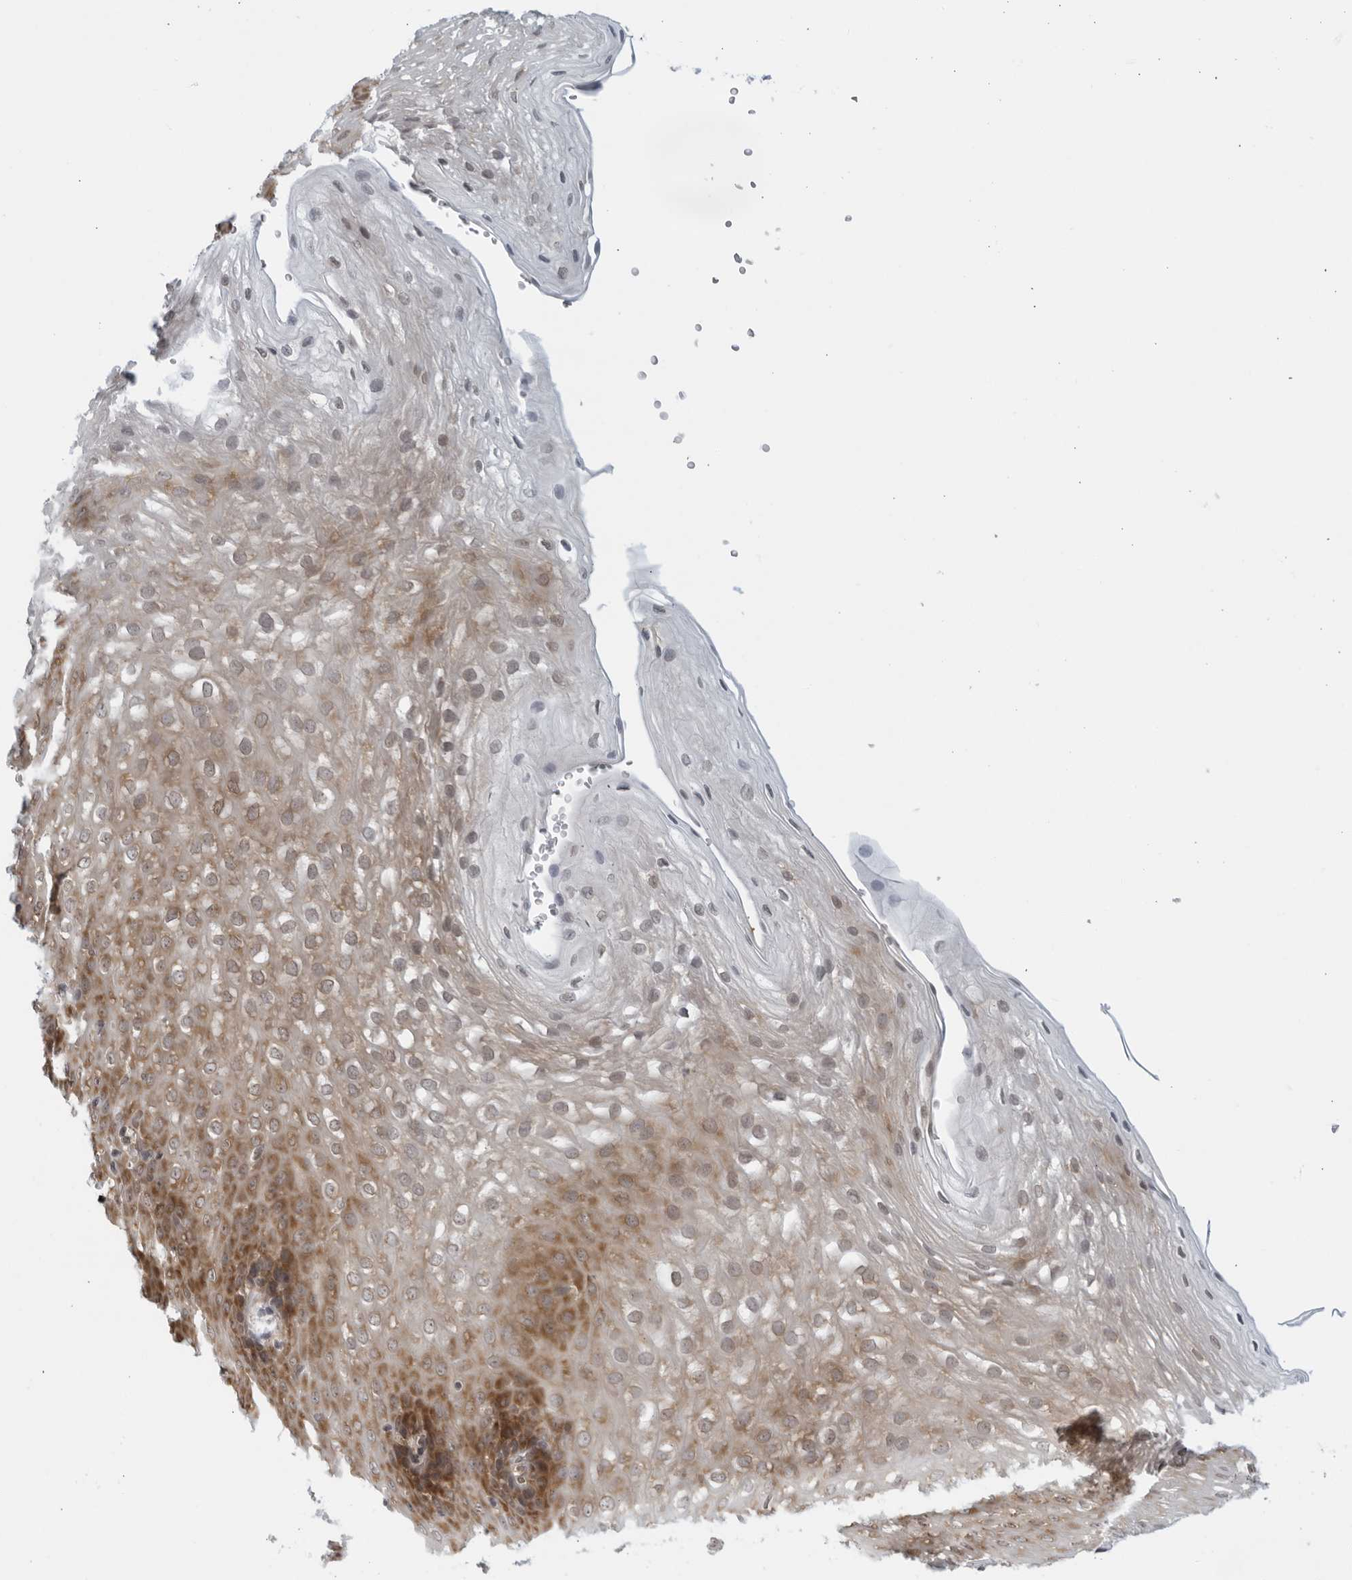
{"staining": {"intensity": "moderate", "quantity": "25%-75%", "location": "cytoplasmic/membranous"}, "tissue": "esophagus", "cell_type": "Squamous epithelial cells", "image_type": "normal", "snomed": [{"axis": "morphology", "description": "Normal tissue, NOS"}, {"axis": "topography", "description": "Esophagus"}], "caption": "Immunohistochemical staining of unremarkable human esophagus demonstrates medium levels of moderate cytoplasmic/membranous positivity in approximately 25%-75% of squamous epithelial cells.", "gene": "RC3H1", "patient": {"sex": "female", "age": 66}}